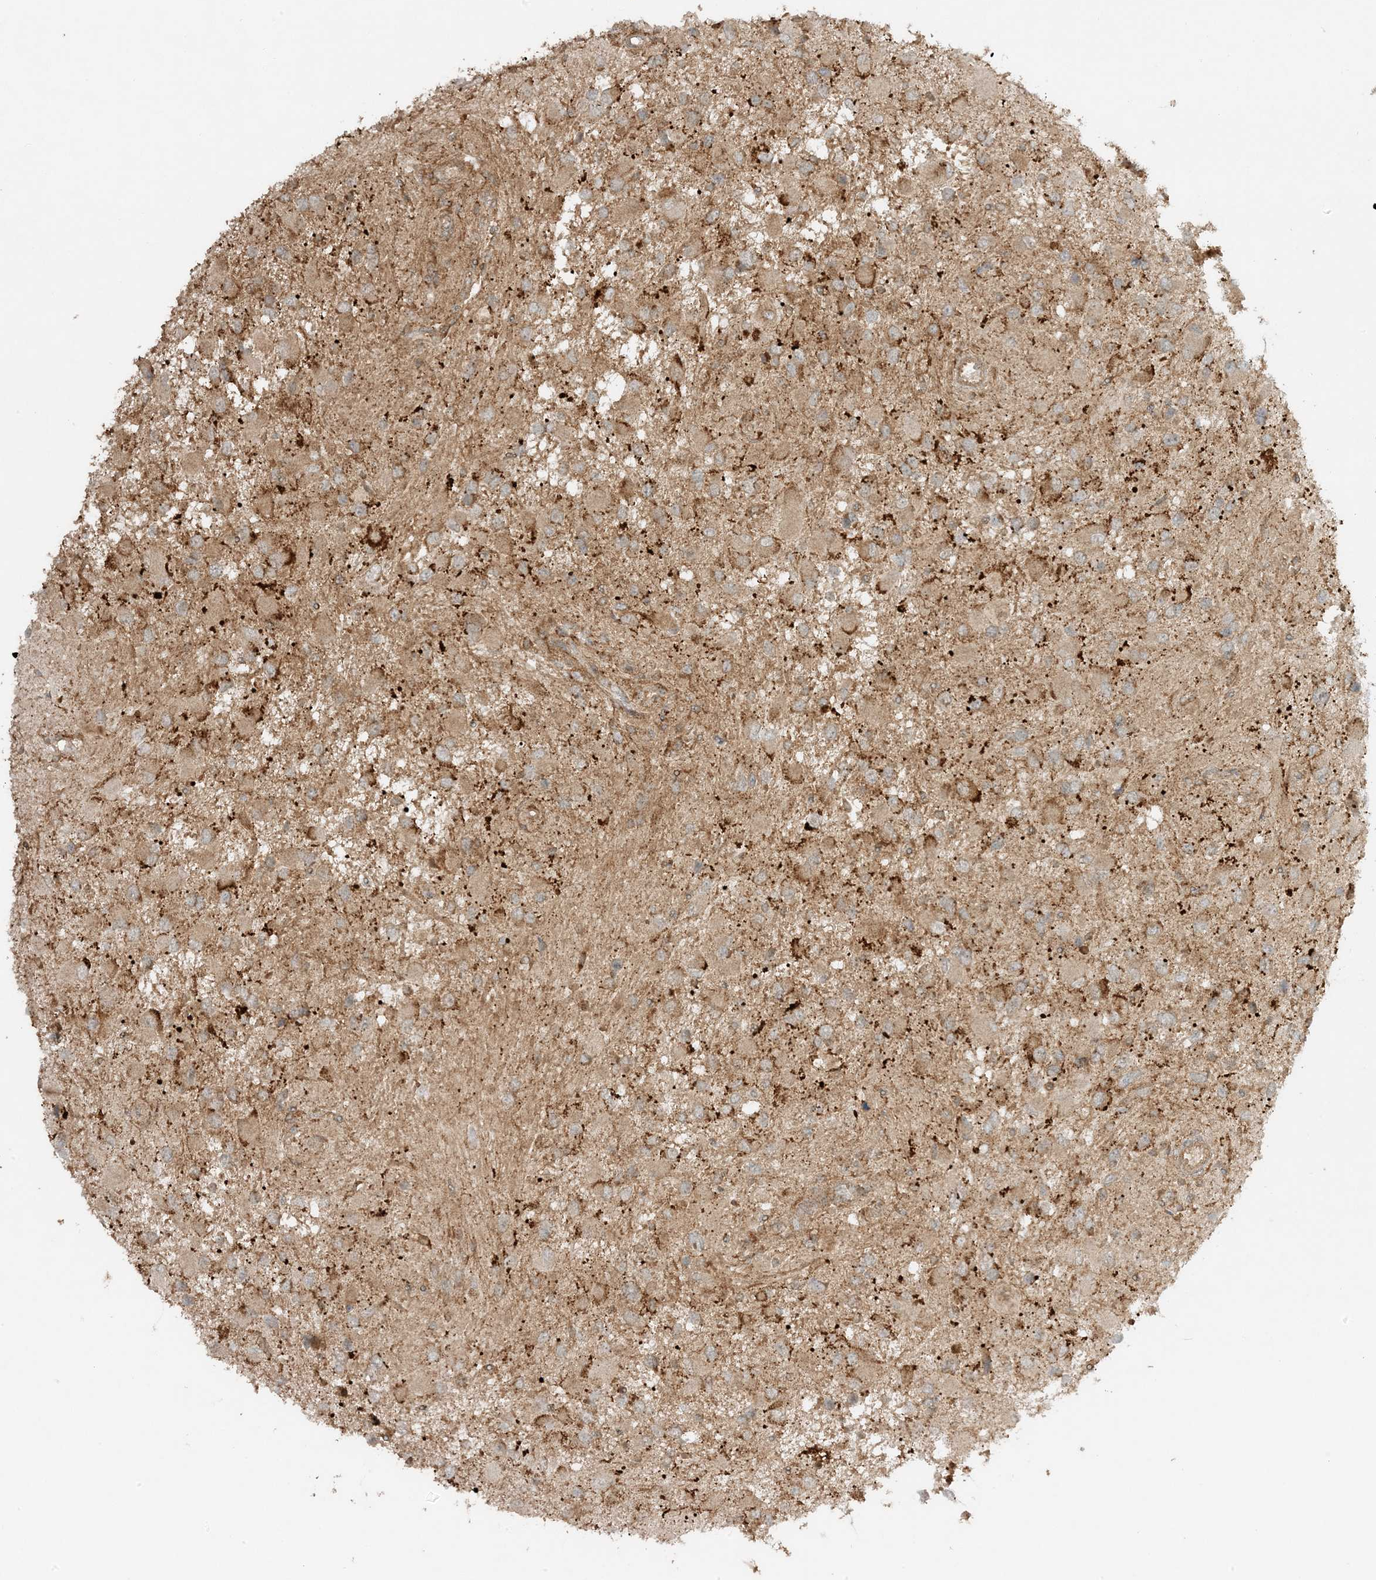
{"staining": {"intensity": "moderate", "quantity": "25%-75%", "location": "cytoplasmic/membranous"}, "tissue": "glioma", "cell_type": "Tumor cells", "image_type": "cancer", "snomed": [{"axis": "morphology", "description": "Glioma, malignant, High grade"}, {"axis": "topography", "description": "Brain"}], "caption": "Malignant glioma (high-grade) tissue exhibits moderate cytoplasmic/membranous staining in approximately 25%-75% of tumor cells", "gene": "XRN1", "patient": {"sex": "male", "age": 53}}